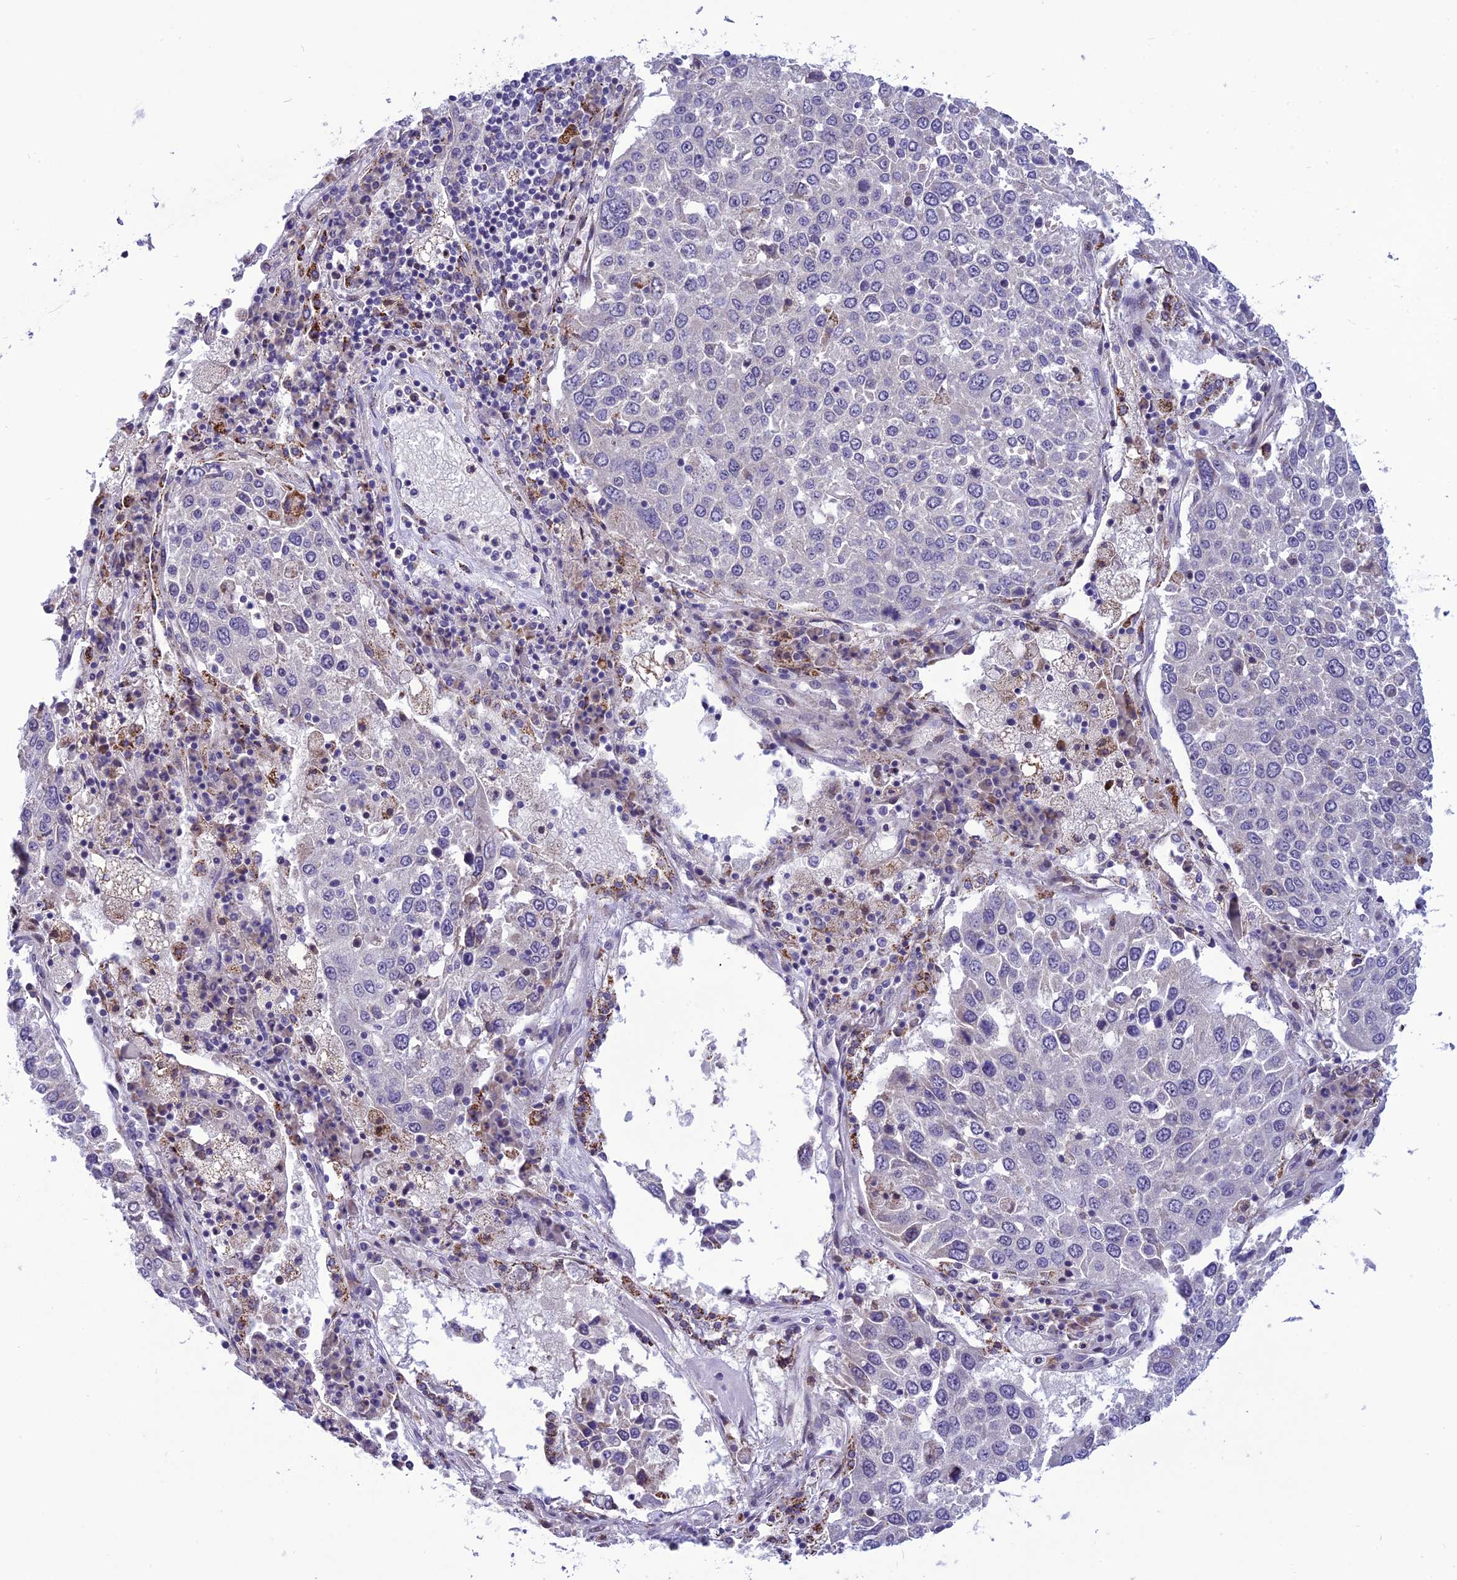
{"staining": {"intensity": "negative", "quantity": "none", "location": "none"}, "tissue": "lung cancer", "cell_type": "Tumor cells", "image_type": "cancer", "snomed": [{"axis": "morphology", "description": "Squamous cell carcinoma, NOS"}, {"axis": "topography", "description": "Lung"}], "caption": "Tumor cells show no significant staining in squamous cell carcinoma (lung). Nuclei are stained in blue.", "gene": "PSMF1", "patient": {"sex": "male", "age": 65}}